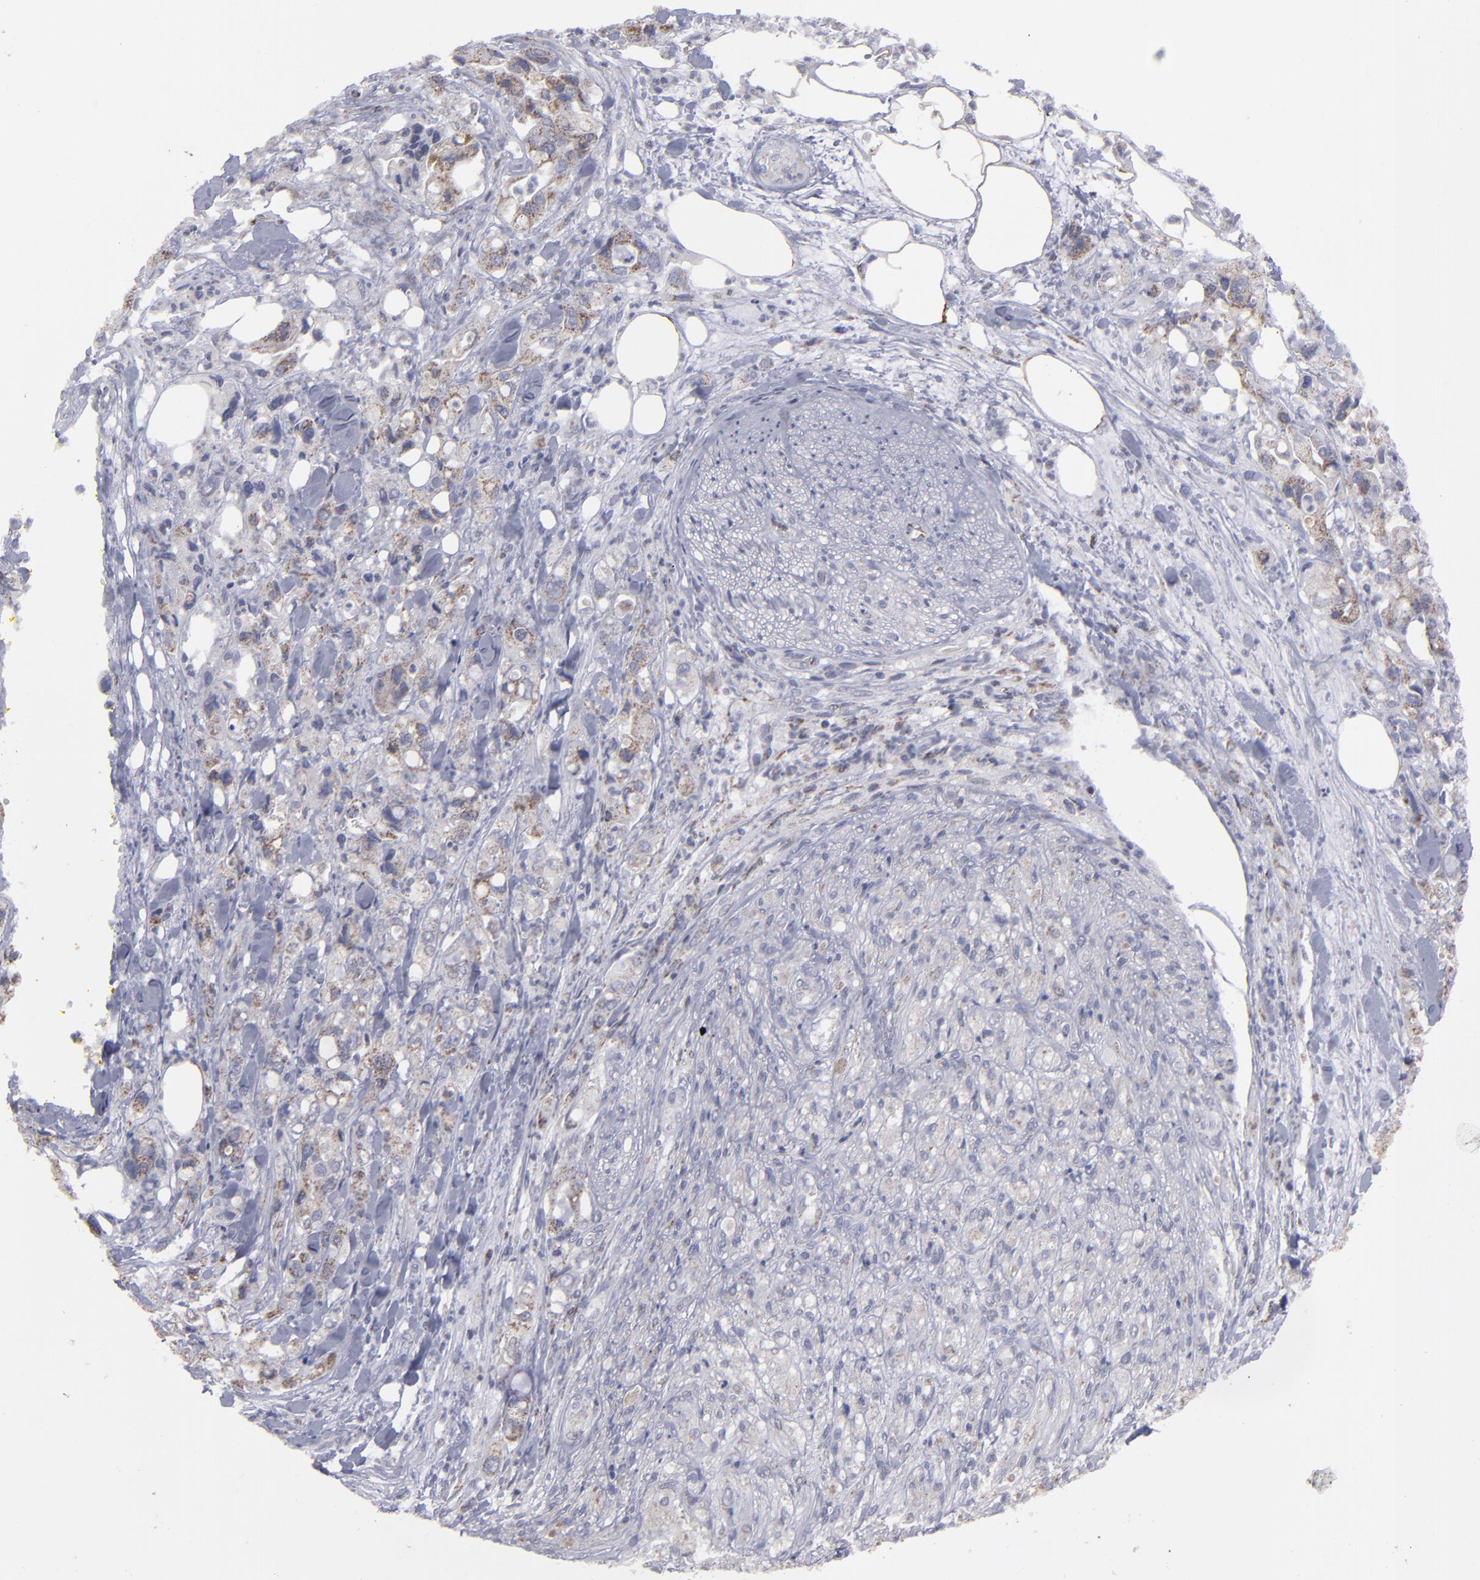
{"staining": {"intensity": "weak", "quantity": "25%-75%", "location": "cytoplasmic/membranous"}, "tissue": "pancreatic cancer", "cell_type": "Tumor cells", "image_type": "cancer", "snomed": [{"axis": "morphology", "description": "Adenocarcinoma, NOS"}, {"axis": "topography", "description": "Pancreas"}], "caption": "Immunohistochemistry (DAB) staining of human pancreatic adenocarcinoma displays weak cytoplasmic/membranous protein positivity in approximately 25%-75% of tumor cells.", "gene": "MYOM2", "patient": {"sex": "male", "age": 70}}